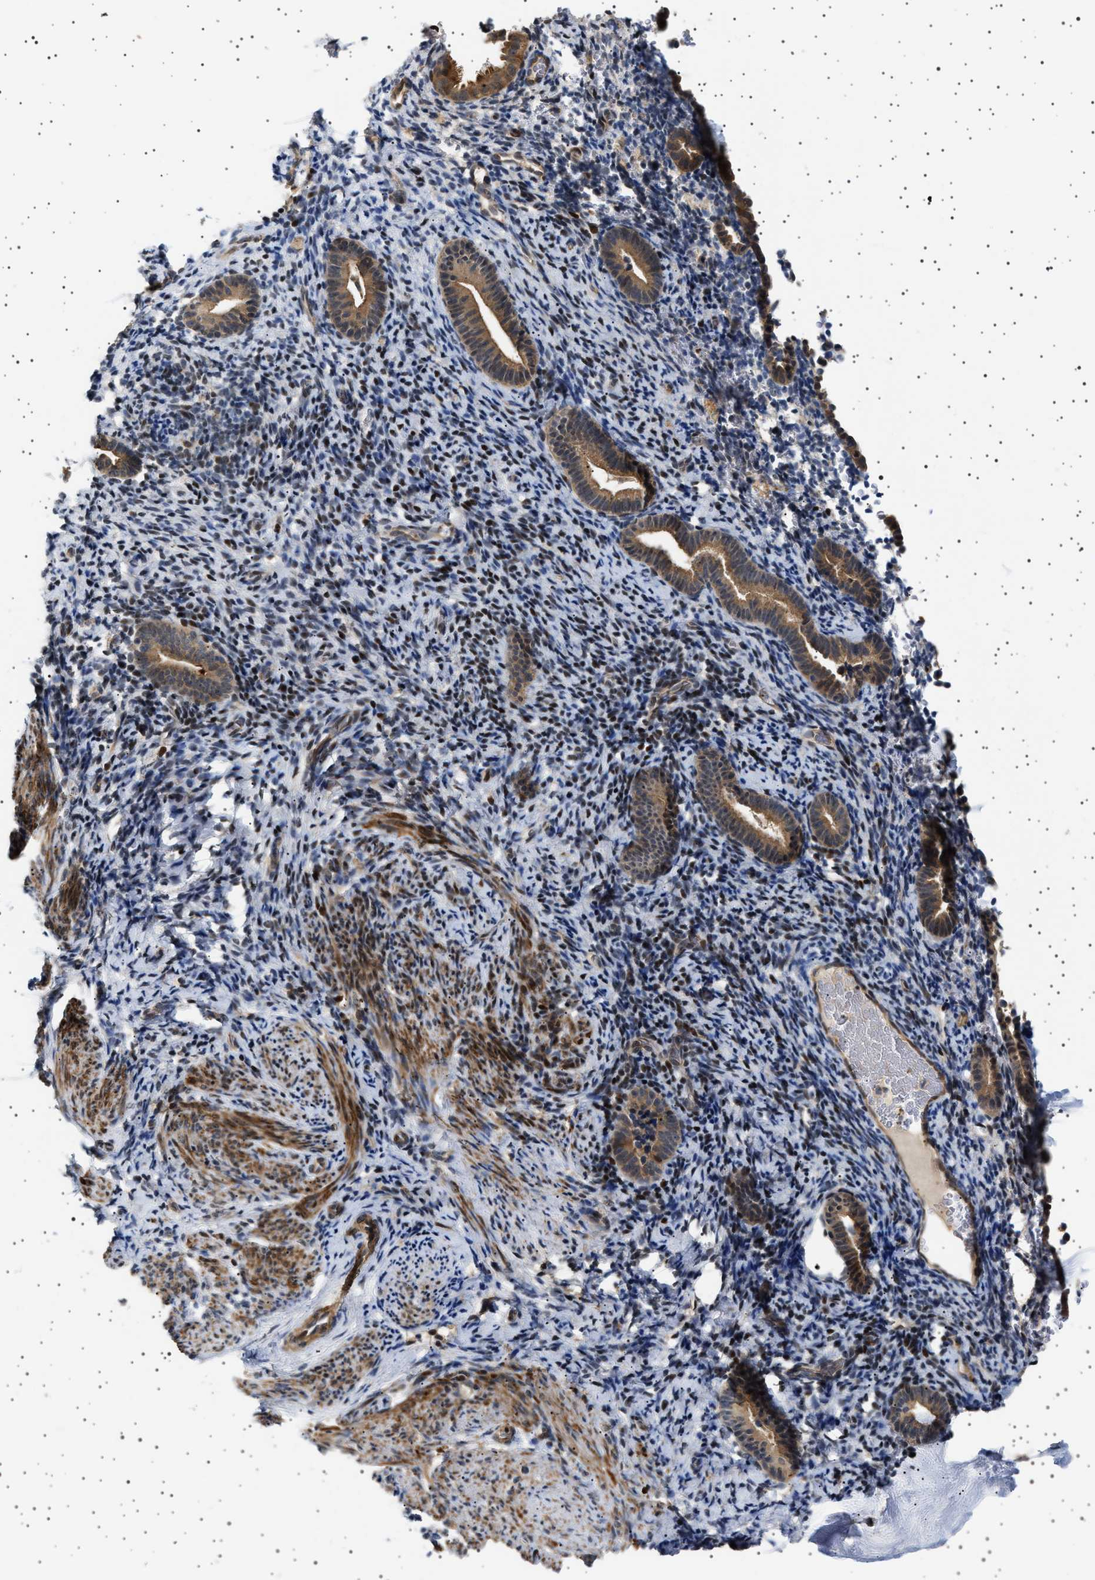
{"staining": {"intensity": "weak", "quantity": "<25%", "location": "nuclear"}, "tissue": "endometrium", "cell_type": "Cells in endometrial stroma", "image_type": "normal", "snomed": [{"axis": "morphology", "description": "Normal tissue, NOS"}, {"axis": "topography", "description": "Endometrium"}], "caption": "The image shows no staining of cells in endometrial stroma in normal endometrium.", "gene": "BAG3", "patient": {"sex": "female", "age": 51}}